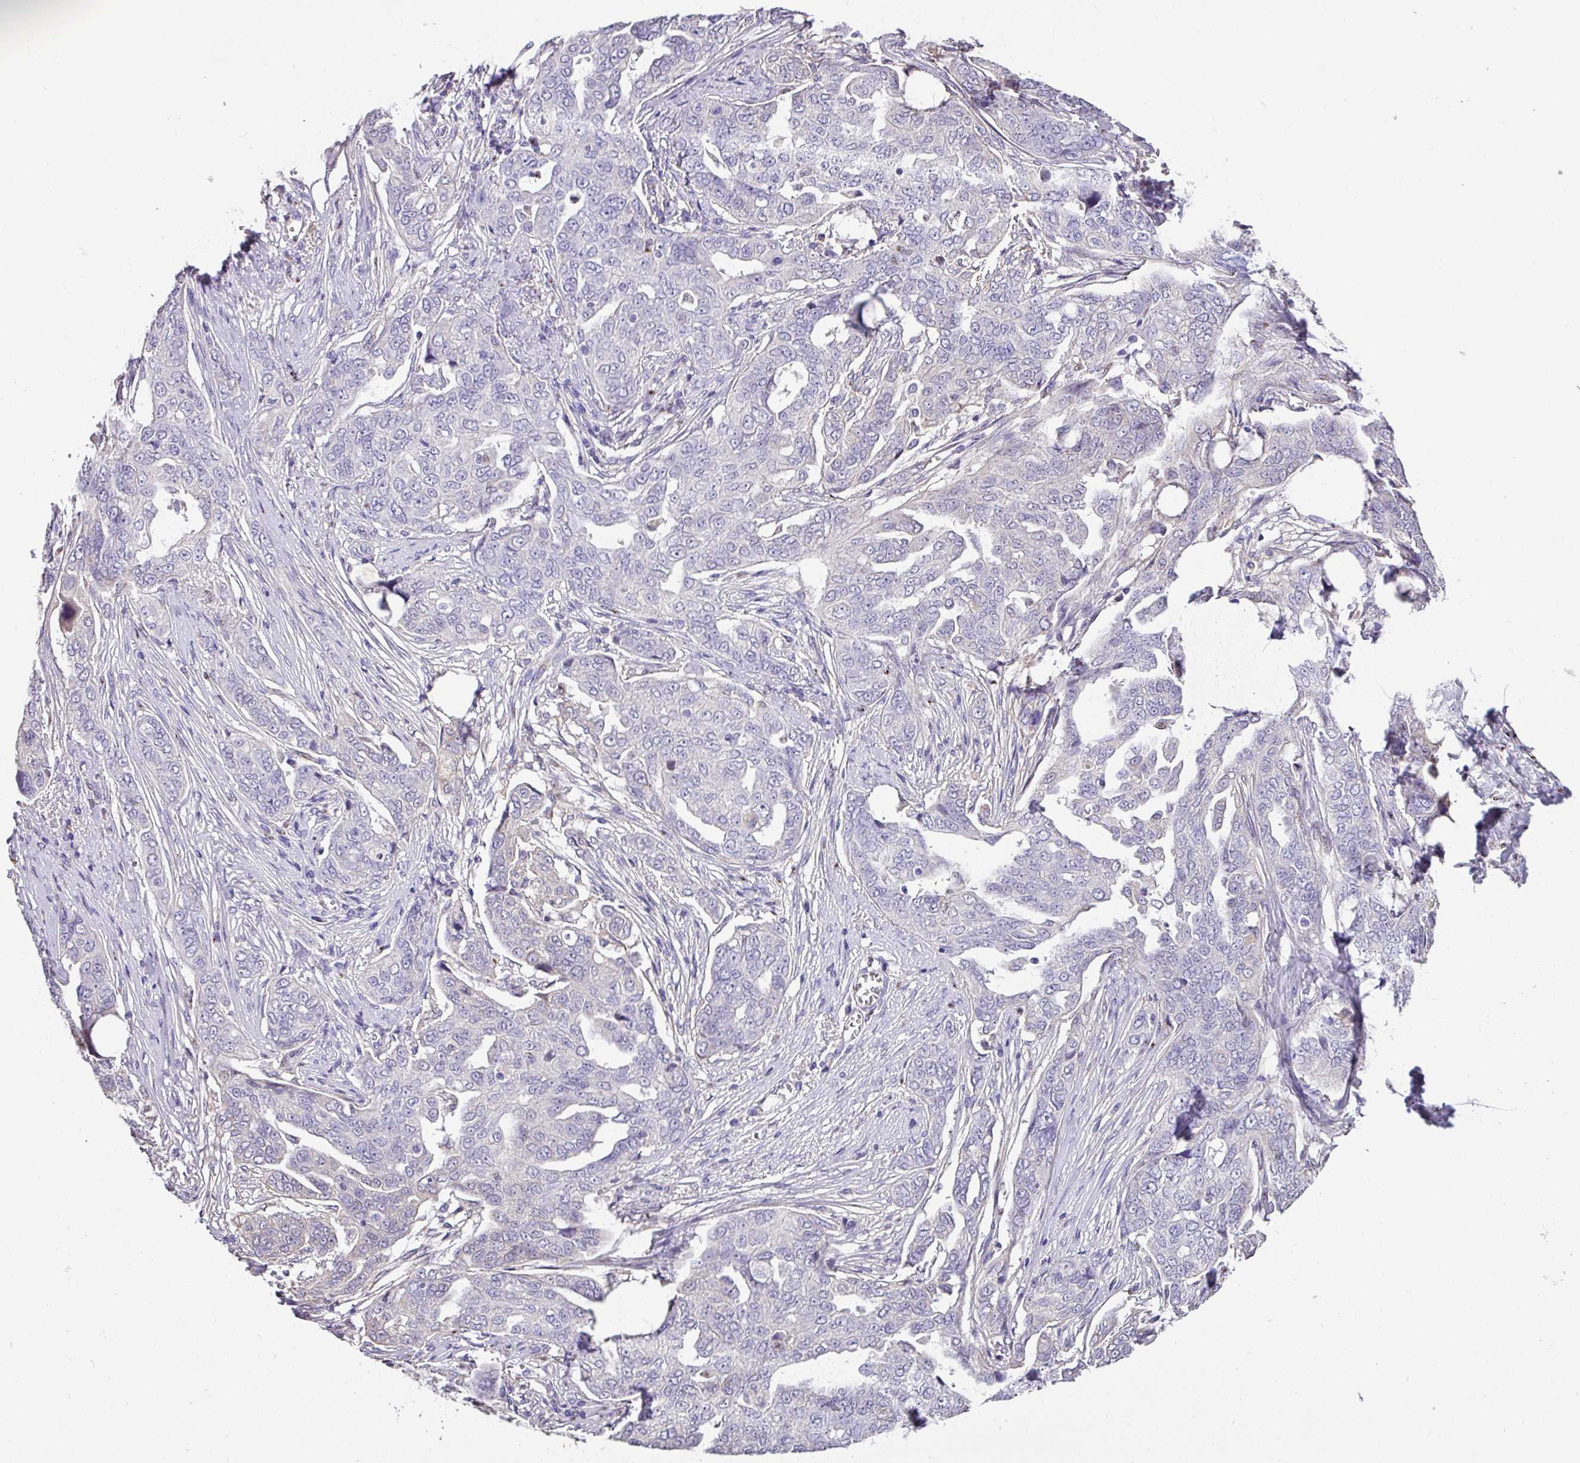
{"staining": {"intensity": "negative", "quantity": "none", "location": "none"}, "tissue": "ovarian cancer", "cell_type": "Tumor cells", "image_type": "cancer", "snomed": [{"axis": "morphology", "description": "Carcinoma, endometroid"}, {"axis": "topography", "description": "Ovary"}], "caption": "The immunohistochemistry histopathology image has no significant expression in tumor cells of ovarian endometroid carcinoma tissue. Brightfield microscopy of immunohistochemistry stained with DAB (3,3'-diaminobenzidine) (brown) and hematoxylin (blue), captured at high magnification.", "gene": "ZG16", "patient": {"sex": "female", "age": 70}}